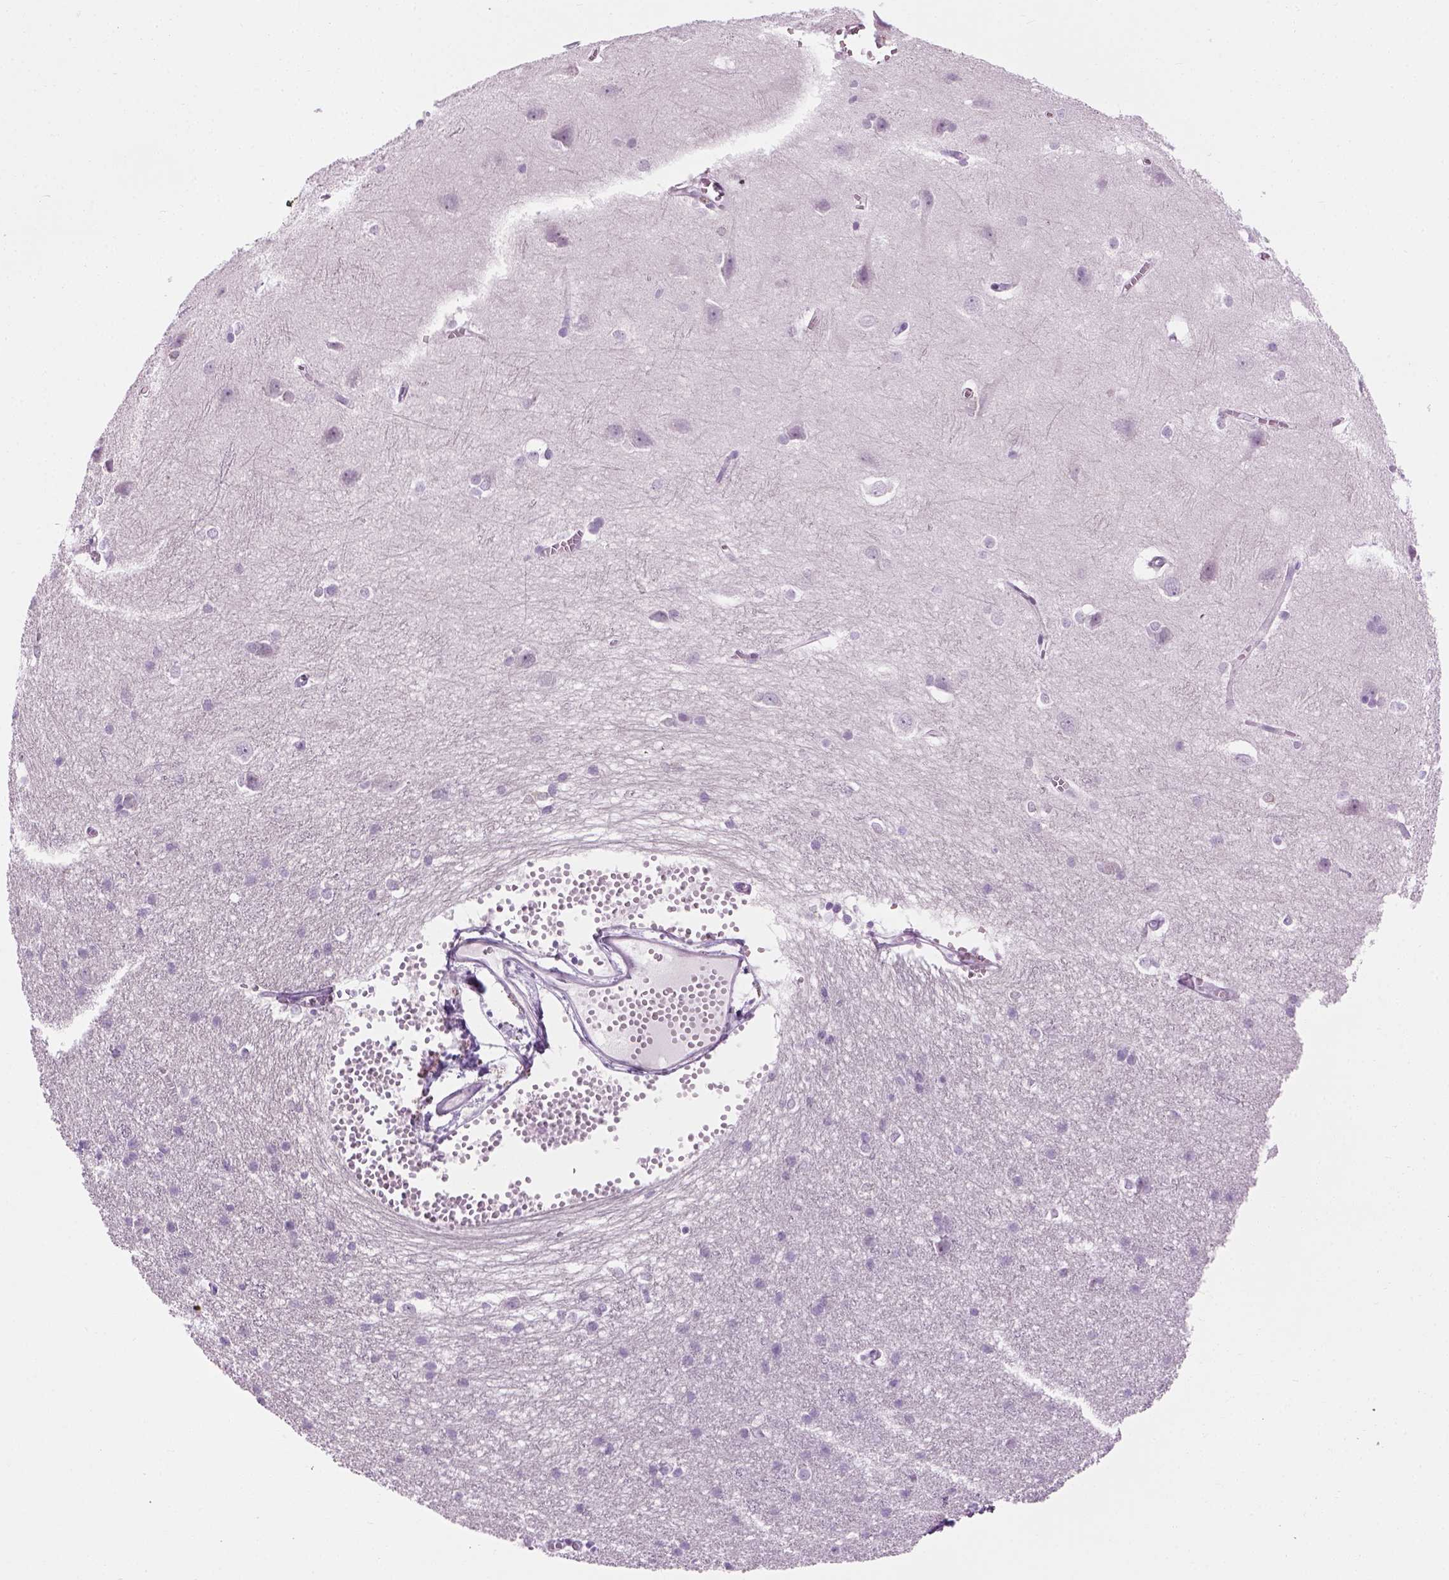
{"staining": {"intensity": "negative", "quantity": "none", "location": "none"}, "tissue": "cerebral cortex", "cell_type": "Endothelial cells", "image_type": "normal", "snomed": [{"axis": "morphology", "description": "Normal tissue, NOS"}, {"axis": "topography", "description": "Cerebral cortex"}], "caption": "A micrograph of cerebral cortex stained for a protein exhibits no brown staining in endothelial cells. Nuclei are stained in blue.", "gene": "CIBAR2", "patient": {"sex": "male", "age": 37}}